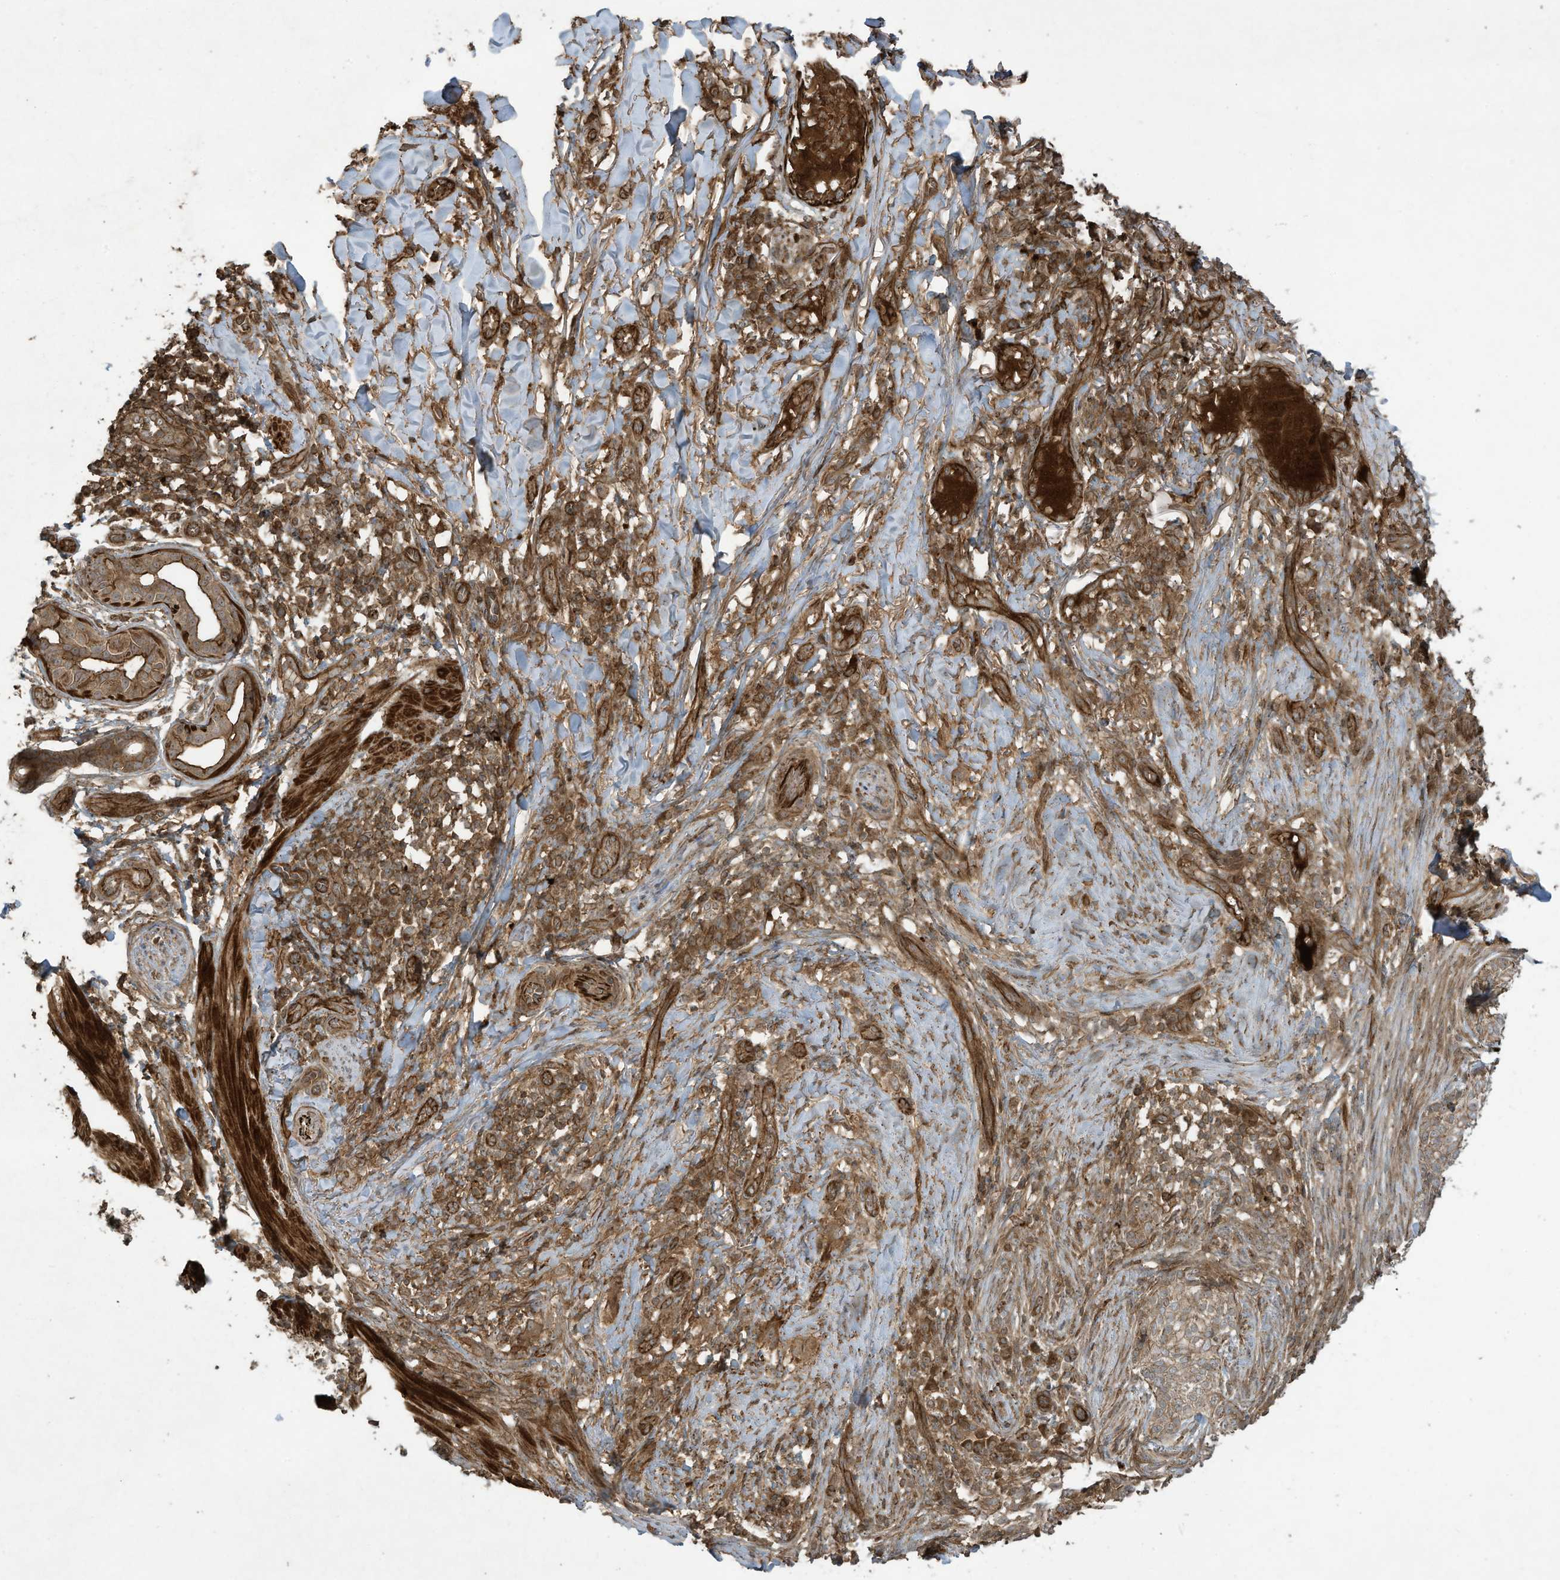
{"staining": {"intensity": "moderate", "quantity": ">75%", "location": "cytoplasmic/membranous"}, "tissue": "skin cancer", "cell_type": "Tumor cells", "image_type": "cancer", "snomed": [{"axis": "morphology", "description": "Basal cell carcinoma"}, {"axis": "topography", "description": "Skin"}], "caption": "This histopathology image demonstrates immunohistochemistry staining of skin cancer, with medium moderate cytoplasmic/membranous staining in about >75% of tumor cells.", "gene": "DDIT4", "patient": {"sex": "female", "age": 64}}